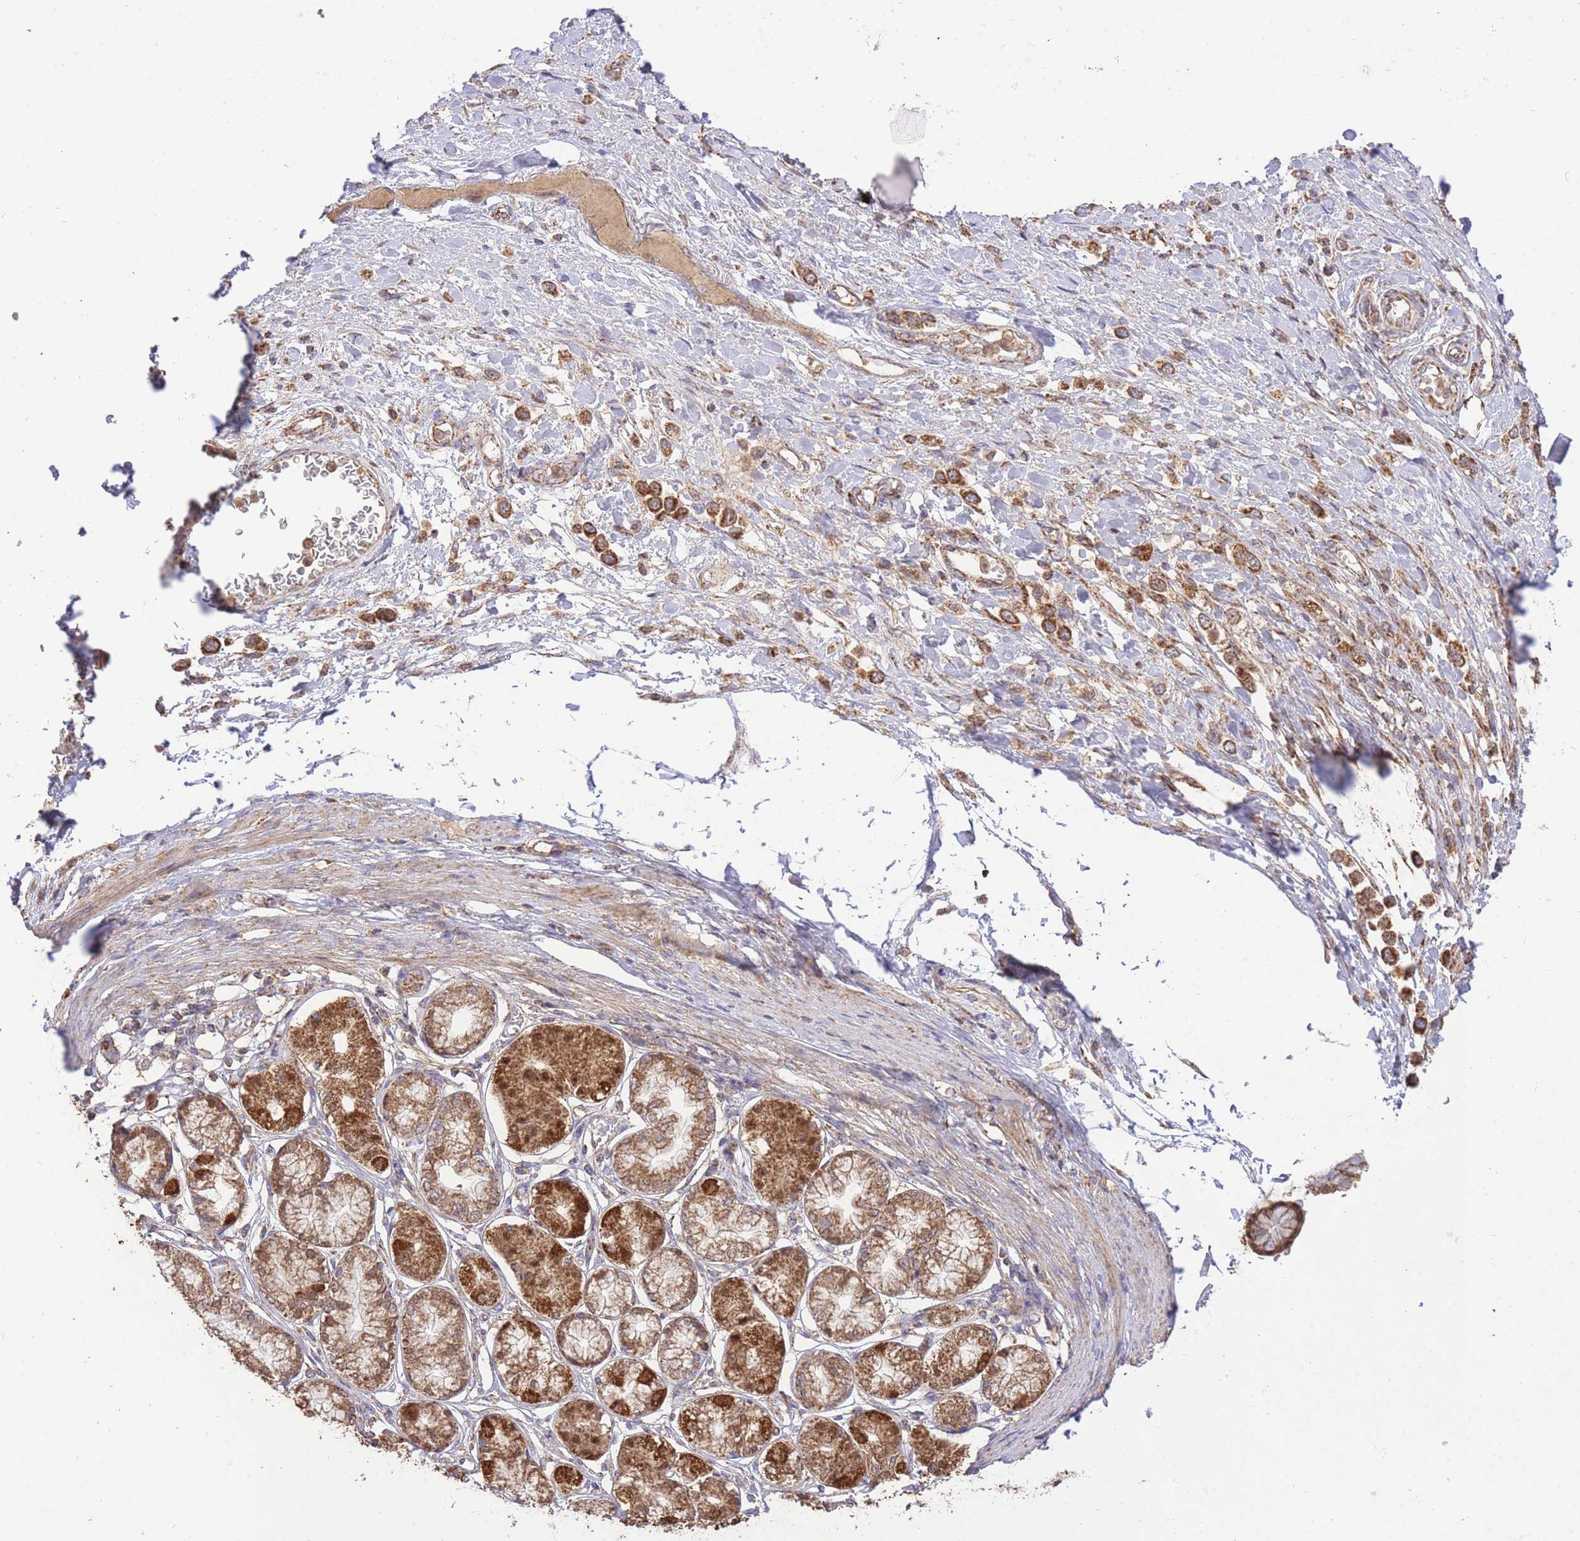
{"staining": {"intensity": "strong", "quantity": ">75%", "location": "cytoplasmic/membranous"}, "tissue": "stomach cancer", "cell_type": "Tumor cells", "image_type": "cancer", "snomed": [{"axis": "morphology", "description": "Adenocarcinoma, NOS"}, {"axis": "topography", "description": "Stomach"}], "caption": "DAB immunohistochemical staining of human stomach cancer shows strong cytoplasmic/membranous protein expression in approximately >75% of tumor cells.", "gene": "PREP", "patient": {"sex": "female", "age": 65}}